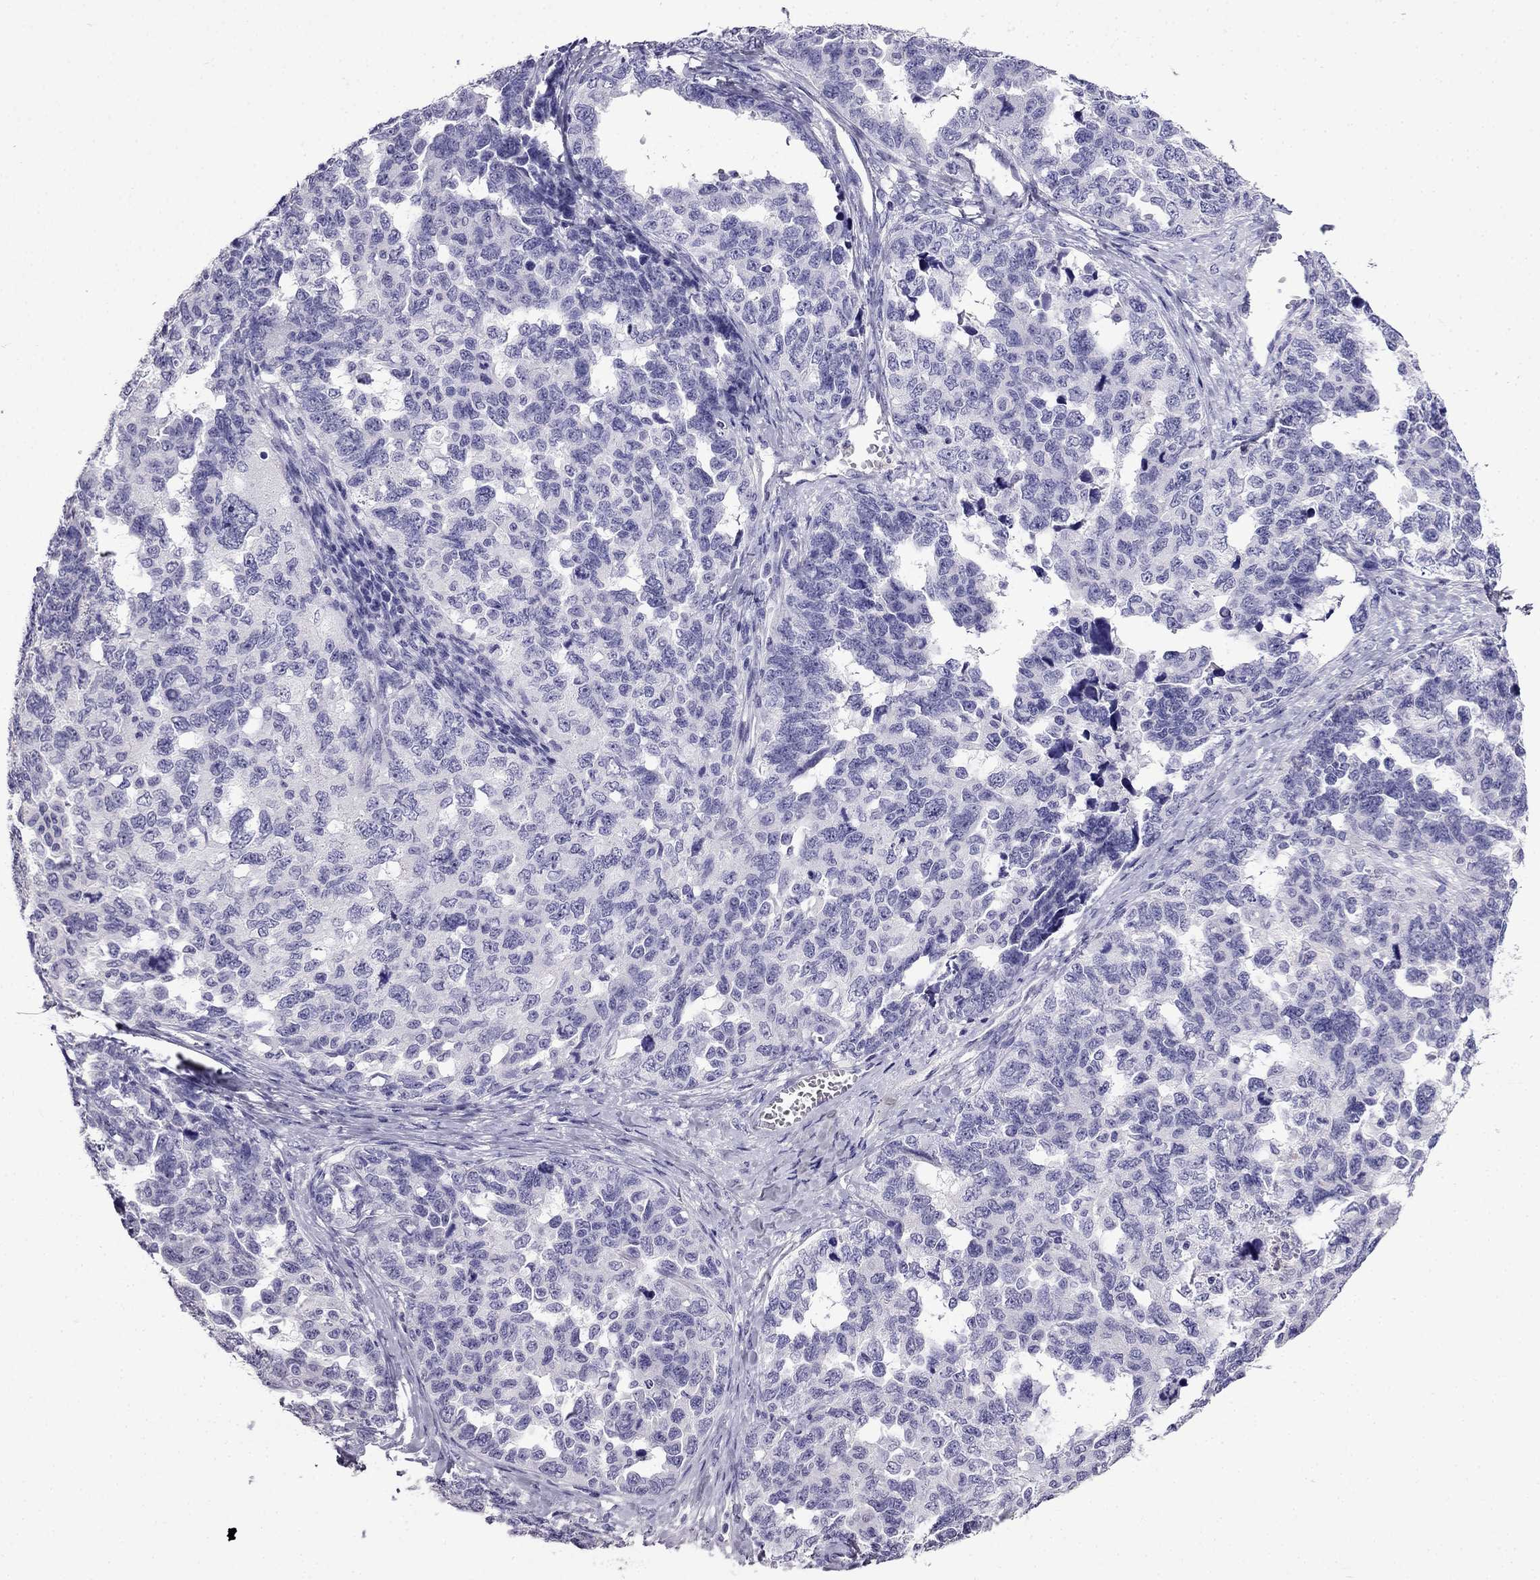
{"staining": {"intensity": "negative", "quantity": "none", "location": "none"}, "tissue": "ovarian cancer", "cell_type": "Tumor cells", "image_type": "cancer", "snomed": [{"axis": "morphology", "description": "Cystadenocarcinoma, serous, NOS"}, {"axis": "topography", "description": "Ovary"}], "caption": "Immunohistochemical staining of human ovarian cancer shows no significant staining in tumor cells.", "gene": "CDHR4", "patient": {"sex": "female", "age": 69}}